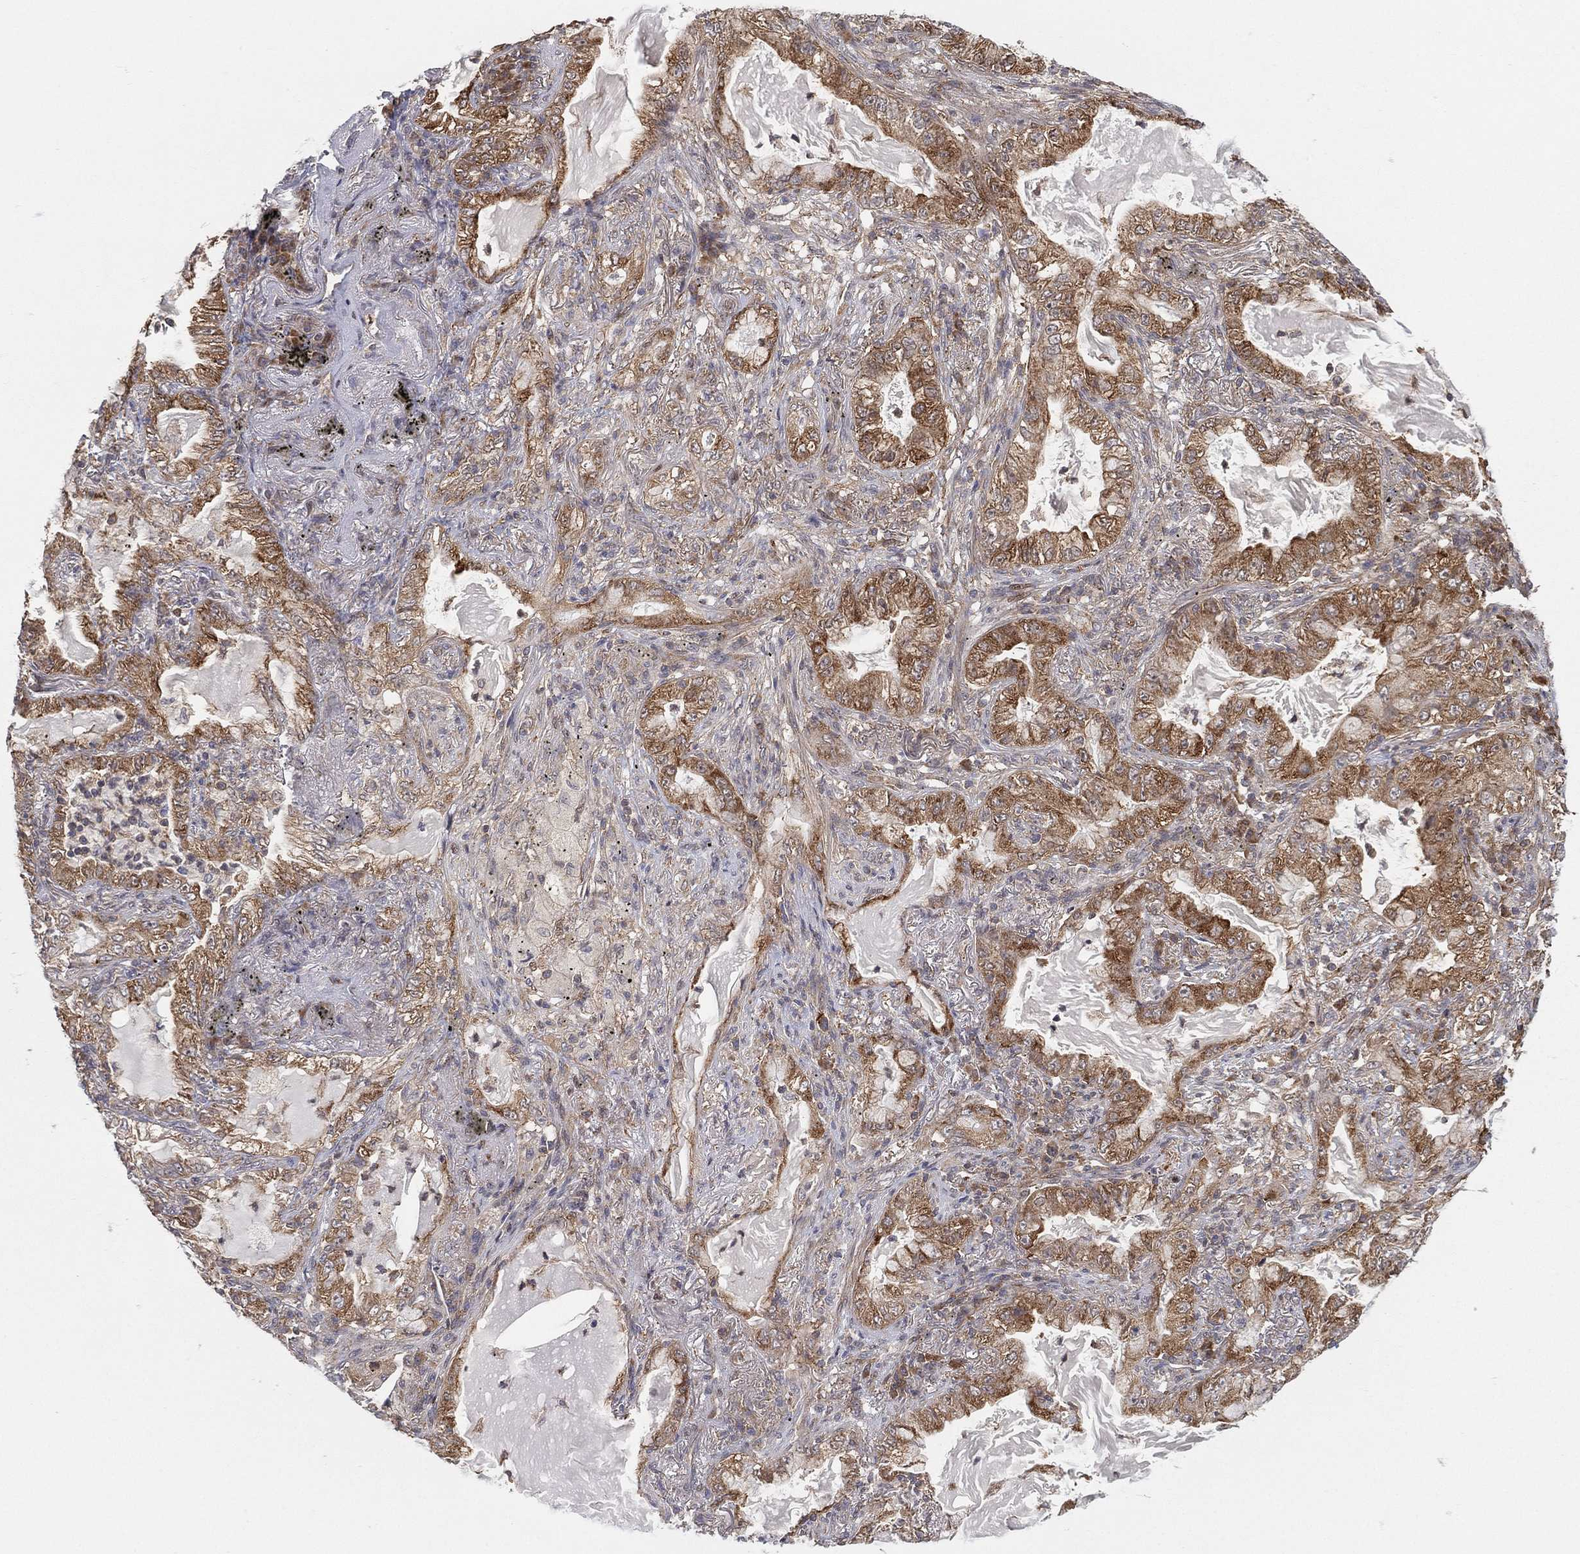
{"staining": {"intensity": "moderate", "quantity": ">75%", "location": "cytoplasmic/membranous"}, "tissue": "lung cancer", "cell_type": "Tumor cells", "image_type": "cancer", "snomed": [{"axis": "morphology", "description": "Adenocarcinoma, NOS"}, {"axis": "topography", "description": "Lung"}], "caption": "An immunohistochemistry image of neoplastic tissue is shown. Protein staining in brown labels moderate cytoplasmic/membranous positivity in lung adenocarcinoma within tumor cells.", "gene": "TMTC4", "patient": {"sex": "female", "age": 73}}